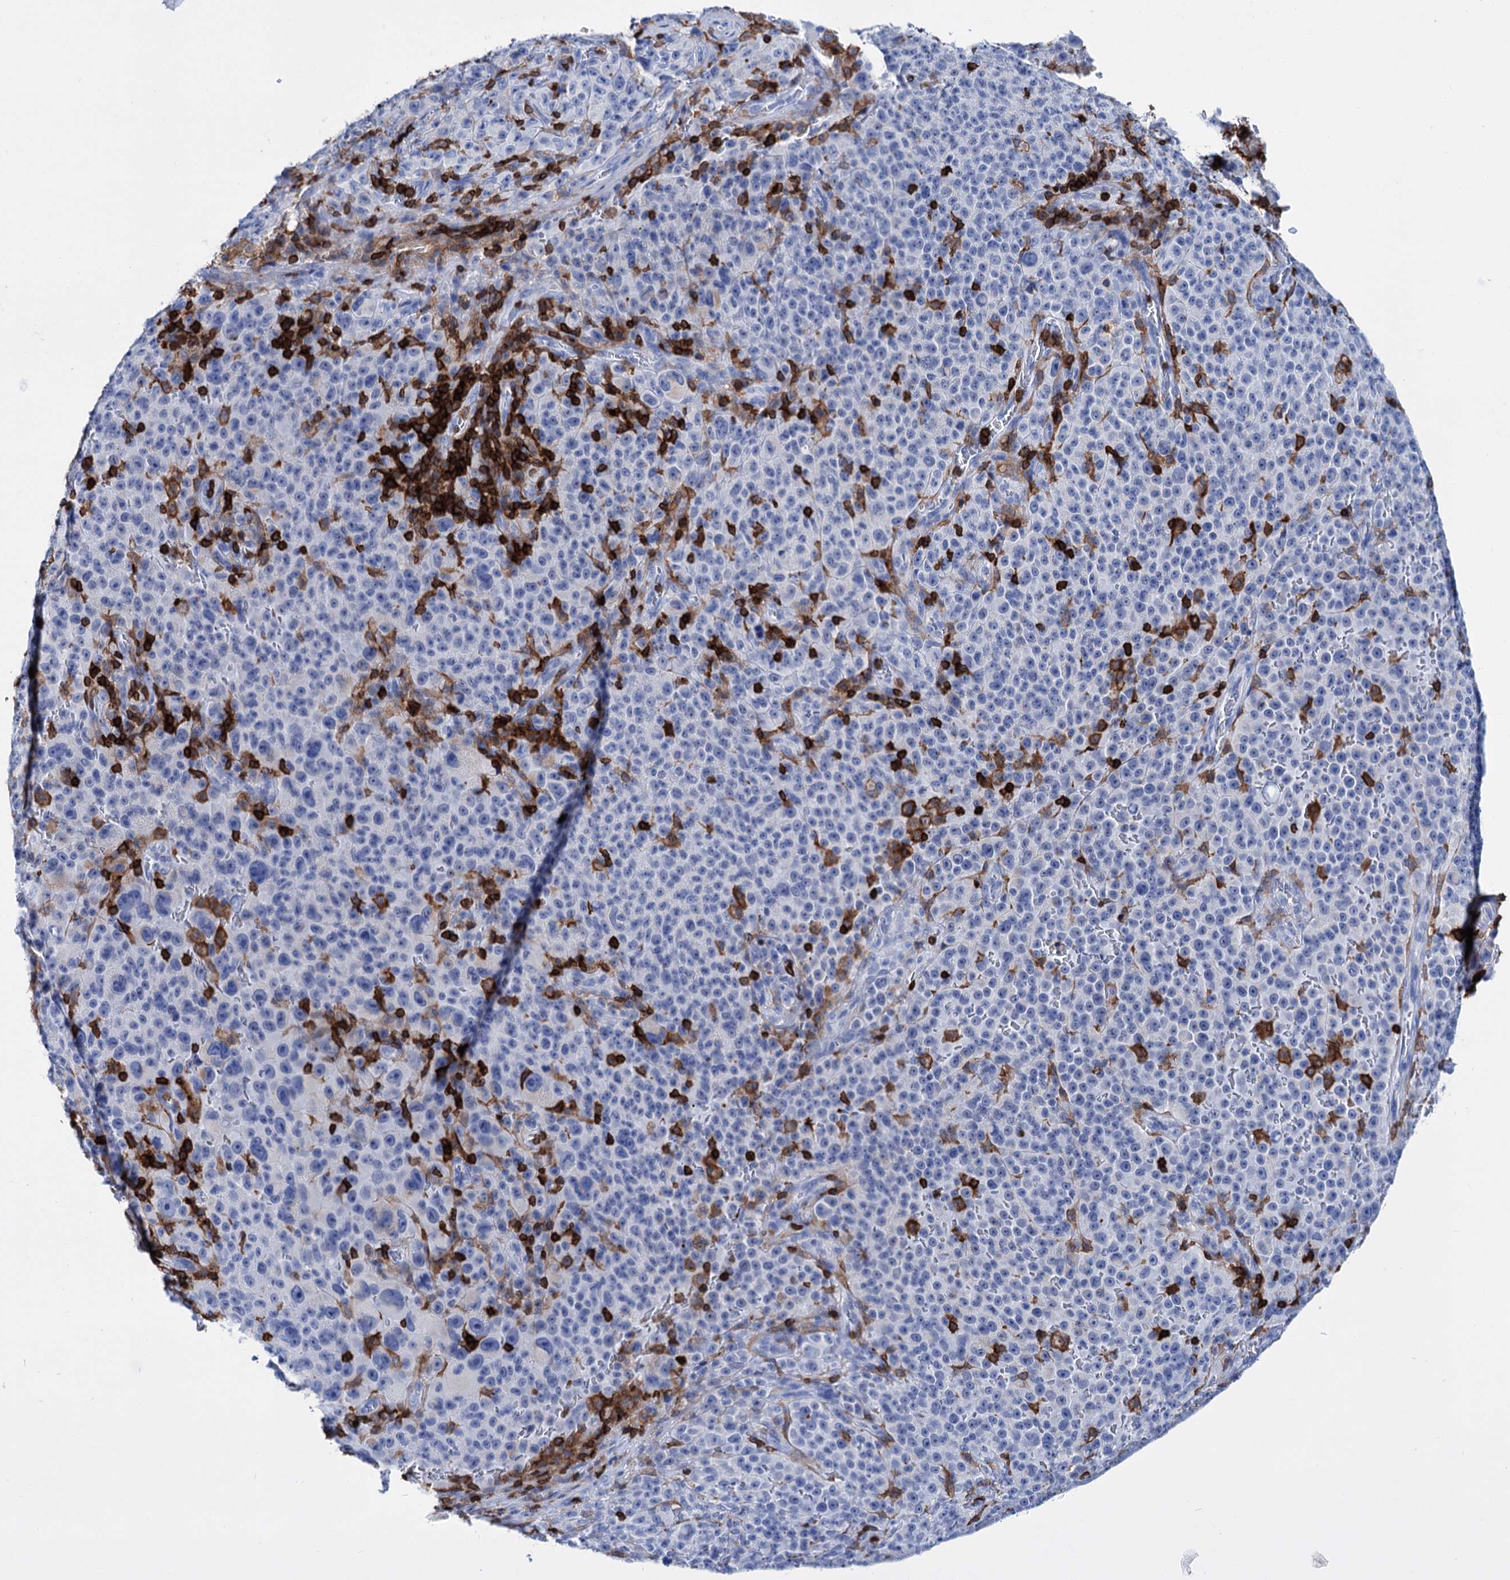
{"staining": {"intensity": "negative", "quantity": "none", "location": "none"}, "tissue": "melanoma", "cell_type": "Tumor cells", "image_type": "cancer", "snomed": [{"axis": "morphology", "description": "Malignant melanoma, NOS"}, {"axis": "topography", "description": "Skin"}], "caption": "Micrograph shows no protein positivity in tumor cells of melanoma tissue. (DAB (3,3'-diaminobenzidine) immunohistochemistry with hematoxylin counter stain).", "gene": "DEF6", "patient": {"sex": "female", "age": 82}}